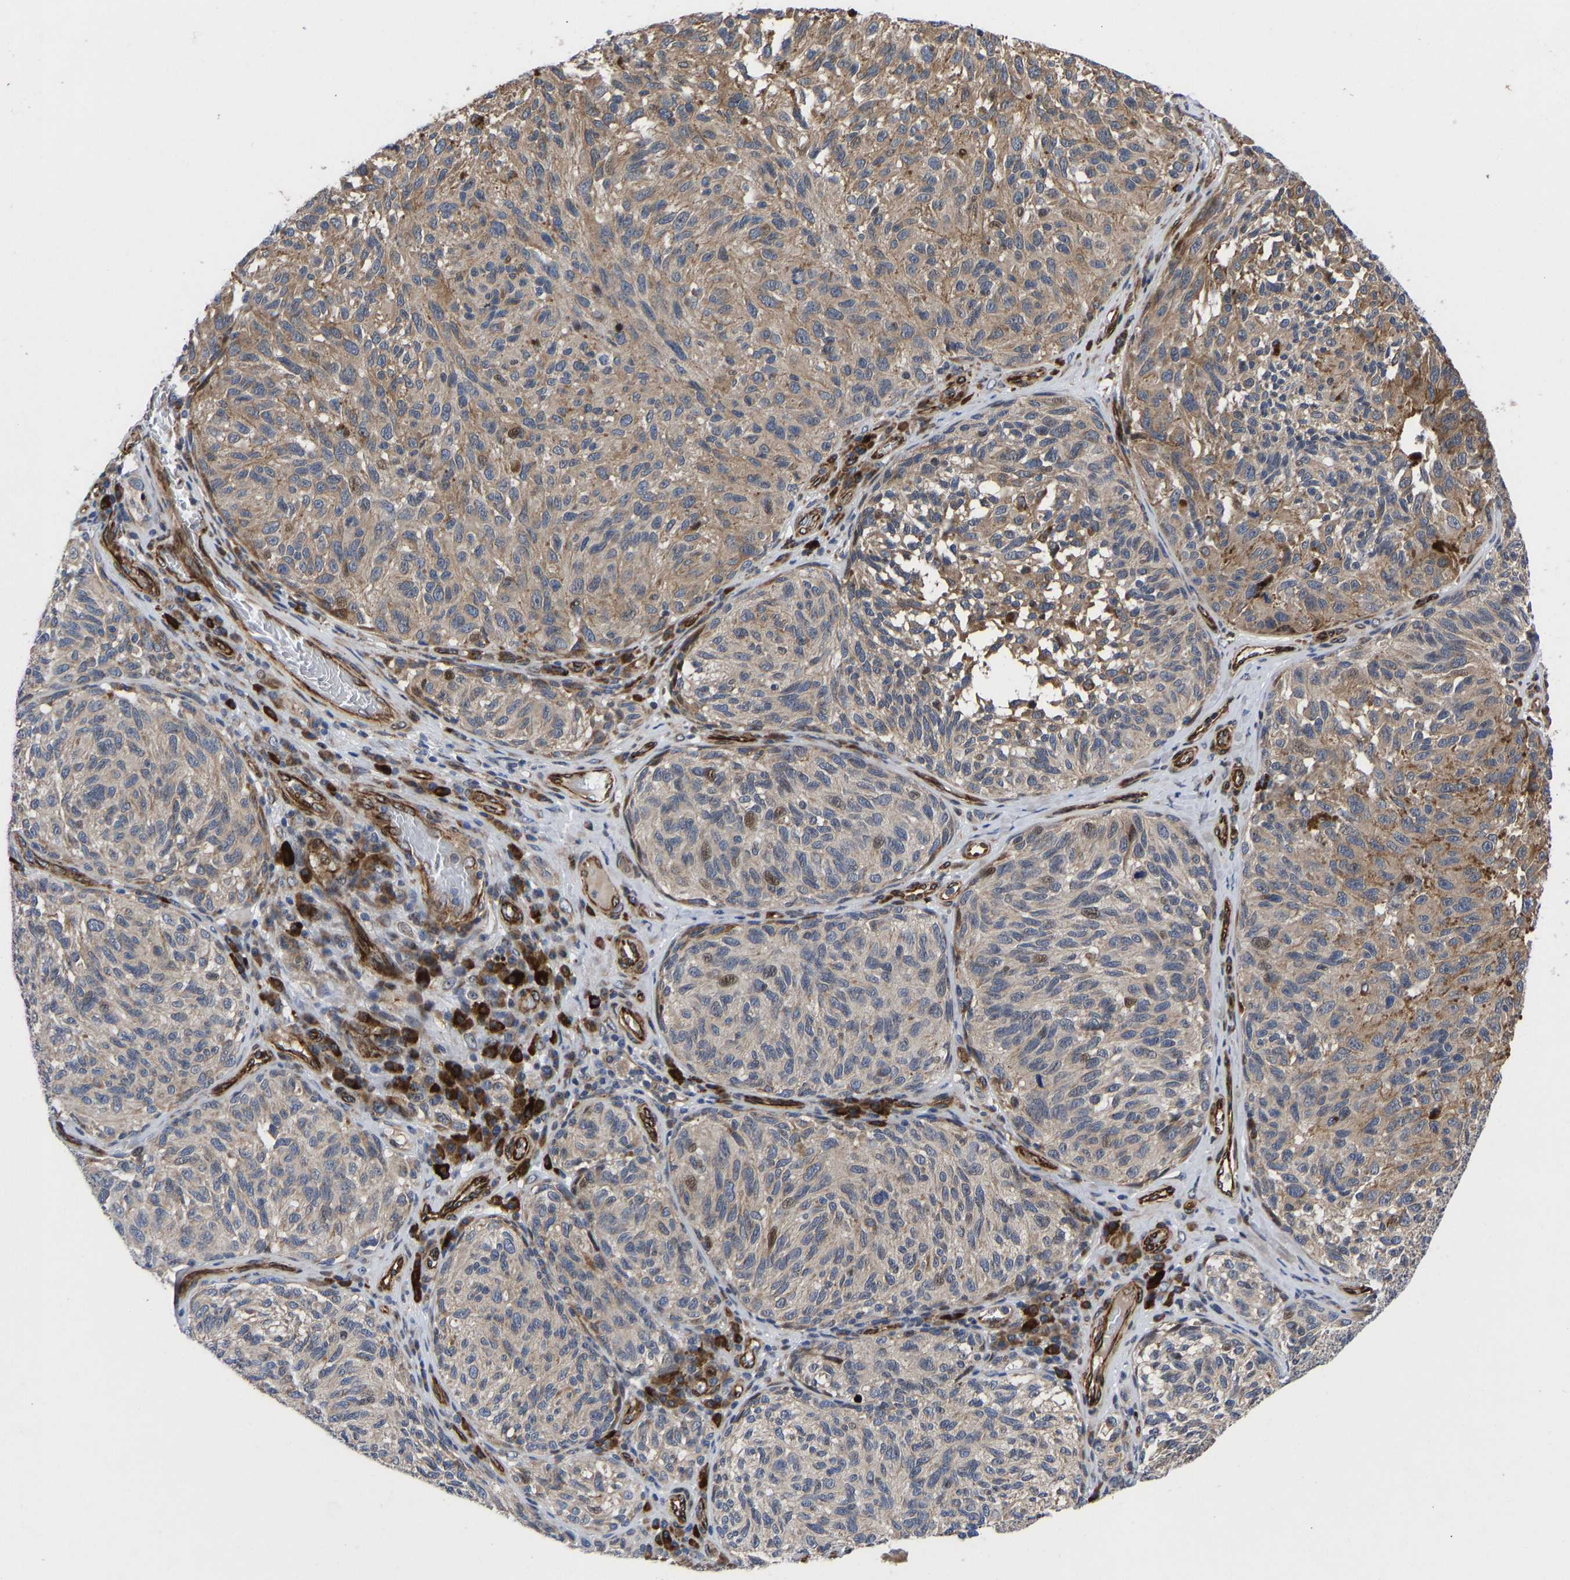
{"staining": {"intensity": "weak", "quantity": ">75%", "location": "cytoplasmic/membranous"}, "tissue": "melanoma", "cell_type": "Tumor cells", "image_type": "cancer", "snomed": [{"axis": "morphology", "description": "Malignant melanoma, NOS"}, {"axis": "topography", "description": "Skin"}], "caption": "Malignant melanoma tissue demonstrates weak cytoplasmic/membranous staining in approximately >75% of tumor cells, visualized by immunohistochemistry.", "gene": "TMEM38B", "patient": {"sex": "female", "age": 73}}